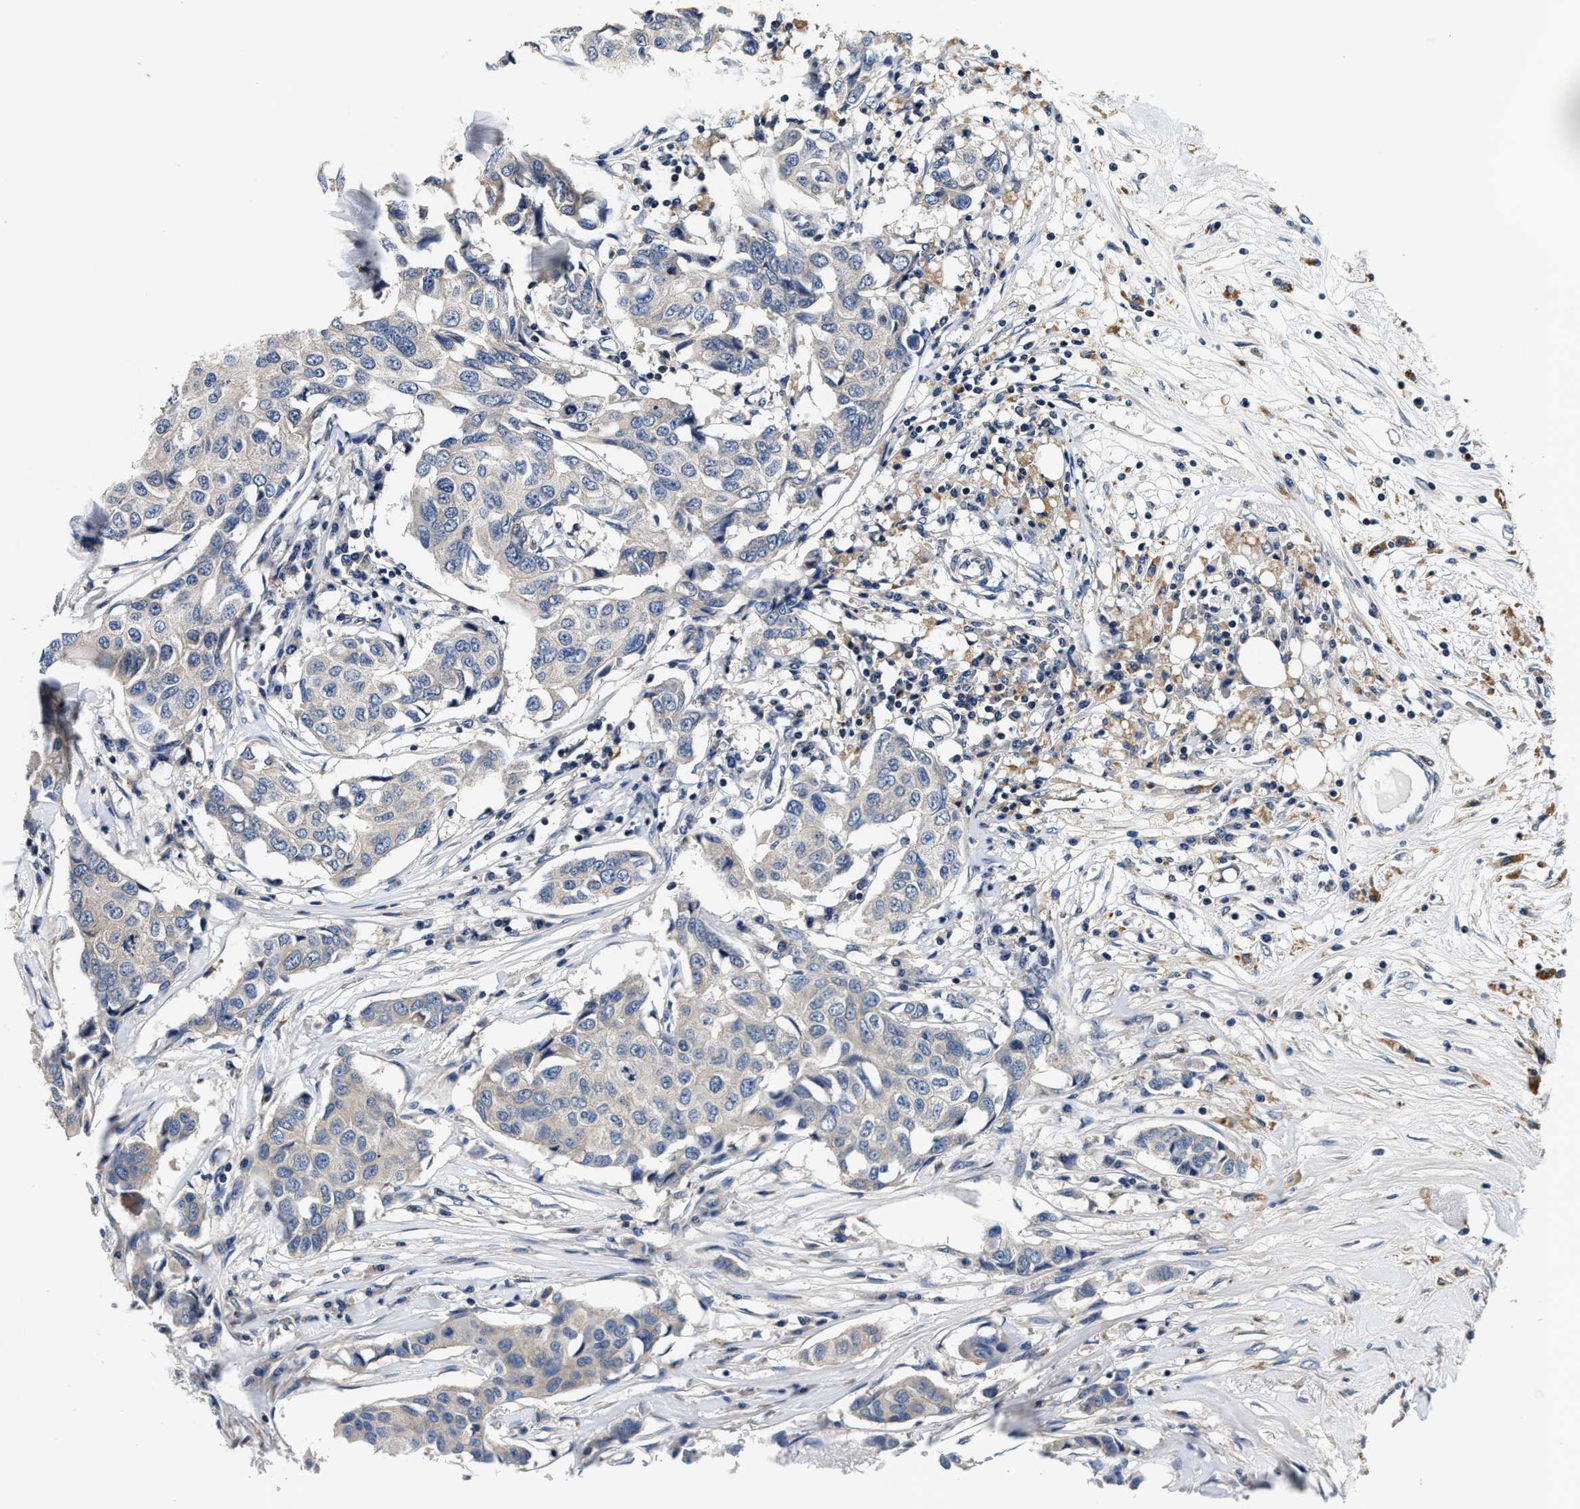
{"staining": {"intensity": "negative", "quantity": "none", "location": "none"}, "tissue": "breast cancer", "cell_type": "Tumor cells", "image_type": "cancer", "snomed": [{"axis": "morphology", "description": "Duct carcinoma"}, {"axis": "topography", "description": "Breast"}], "caption": "The histopathology image demonstrates no staining of tumor cells in breast cancer (invasive ductal carcinoma).", "gene": "ANKIB1", "patient": {"sex": "female", "age": 80}}